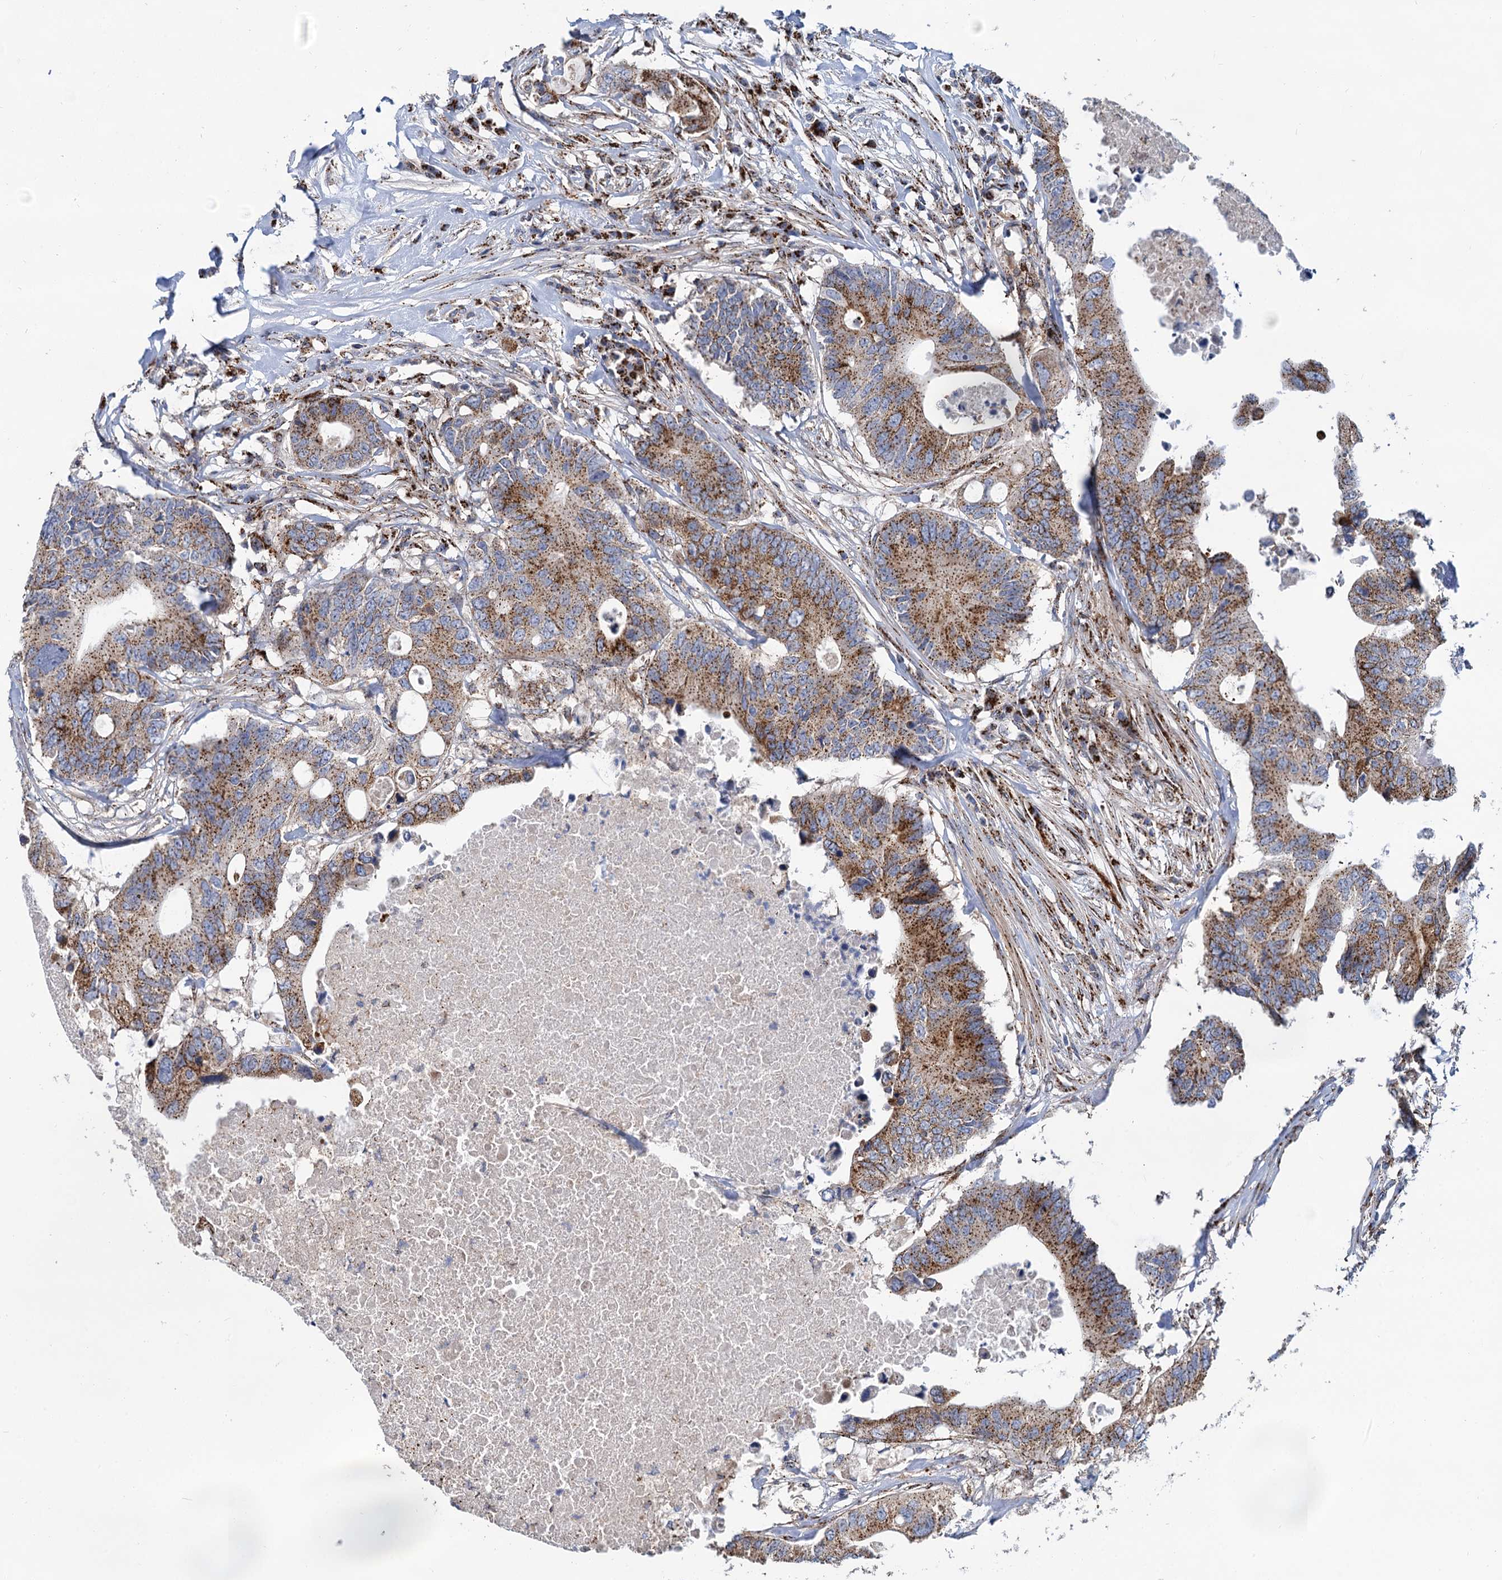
{"staining": {"intensity": "moderate", "quantity": ">75%", "location": "cytoplasmic/membranous"}, "tissue": "colorectal cancer", "cell_type": "Tumor cells", "image_type": "cancer", "snomed": [{"axis": "morphology", "description": "Adenocarcinoma, NOS"}, {"axis": "topography", "description": "Colon"}], "caption": "High-magnification brightfield microscopy of adenocarcinoma (colorectal) stained with DAB (brown) and counterstained with hematoxylin (blue). tumor cells exhibit moderate cytoplasmic/membranous expression is appreciated in approximately>75% of cells.", "gene": "SUPT20H", "patient": {"sex": "male", "age": 71}}